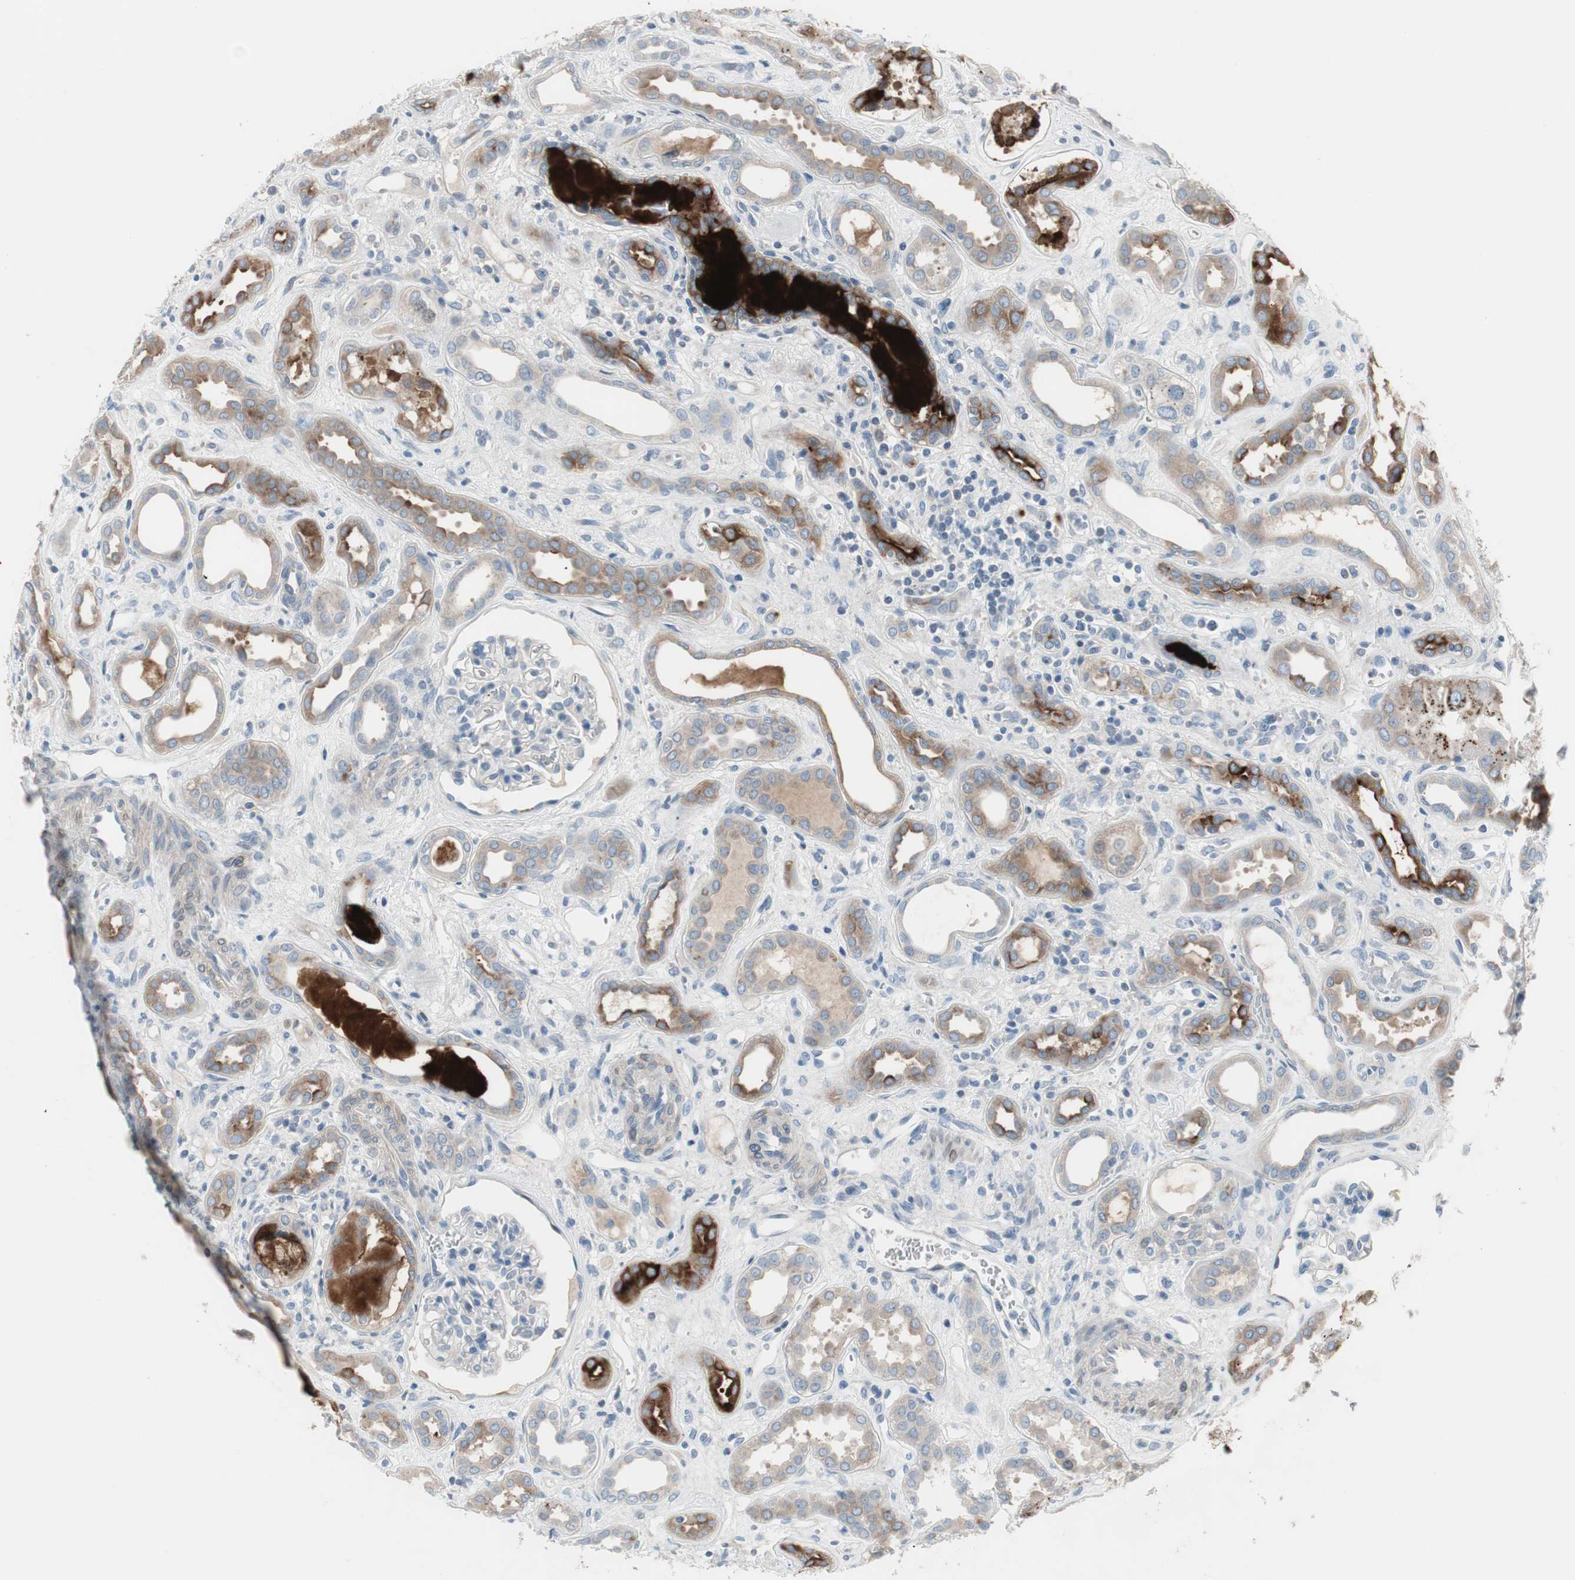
{"staining": {"intensity": "negative", "quantity": "none", "location": "none"}, "tissue": "kidney", "cell_type": "Cells in glomeruli", "image_type": "normal", "snomed": [{"axis": "morphology", "description": "Normal tissue, NOS"}, {"axis": "topography", "description": "Kidney"}], "caption": "Immunohistochemistry of normal kidney displays no positivity in cells in glomeruli.", "gene": "PIGR", "patient": {"sex": "male", "age": 59}}